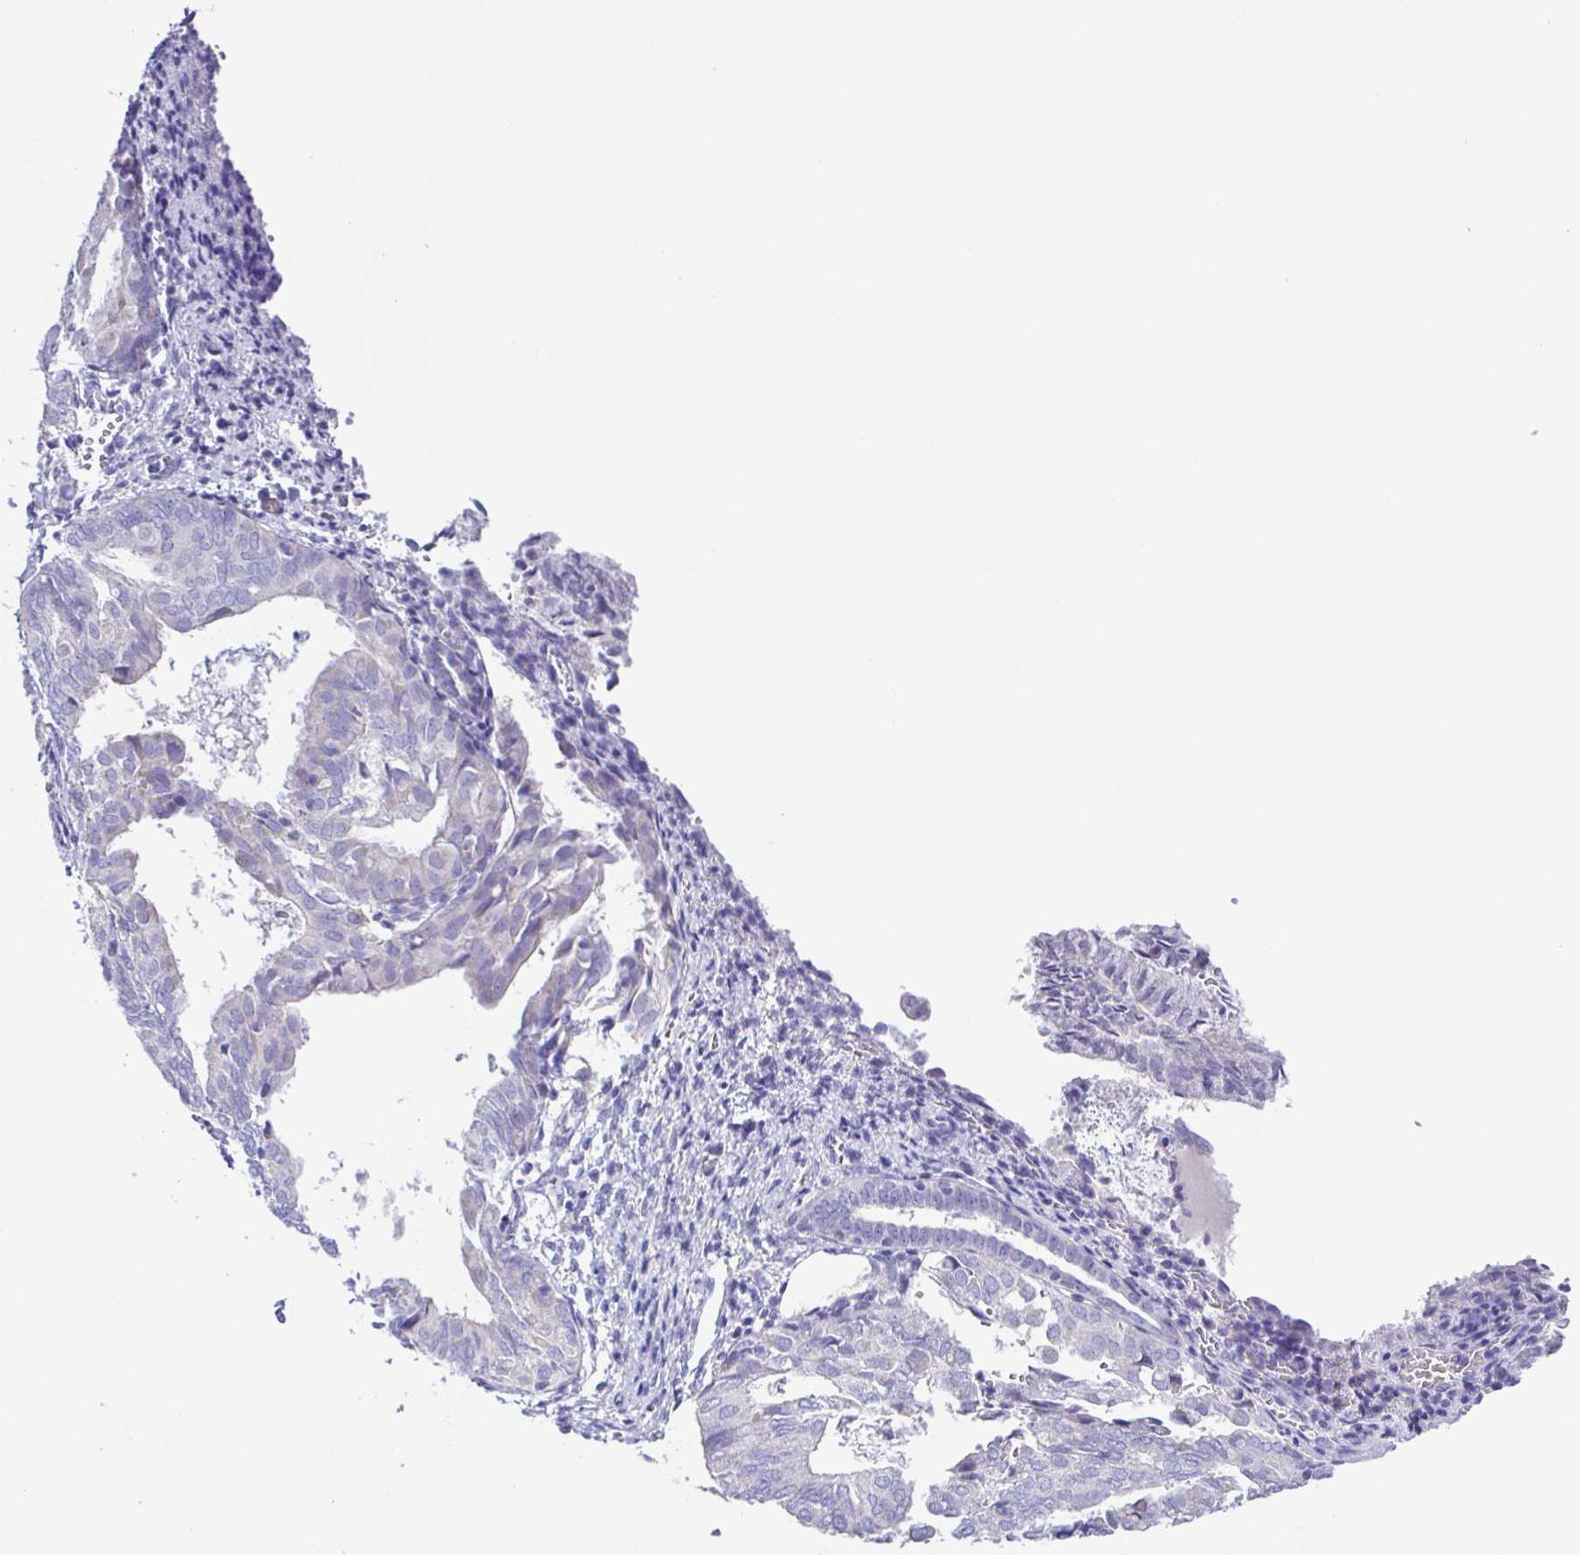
{"staining": {"intensity": "negative", "quantity": "none", "location": "none"}, "tissue": "endometrium", "cell_type": "Cells in endometrial stroma", "image_type": "normal", "snomed": [{"axis": "morphology", "description": "Normal tissue, NOS"}, {"axis": "topography", "description": "Endometrium"}], "caption": "IHC photomicrograph of normal endometrium: endometrium stained with DAB (3,3'-diaminobenzidine) displays no significant protein expression in cells in endometrial stroma.", "gene": "CD72", "patient": {"sex": "female", "age": 50}}